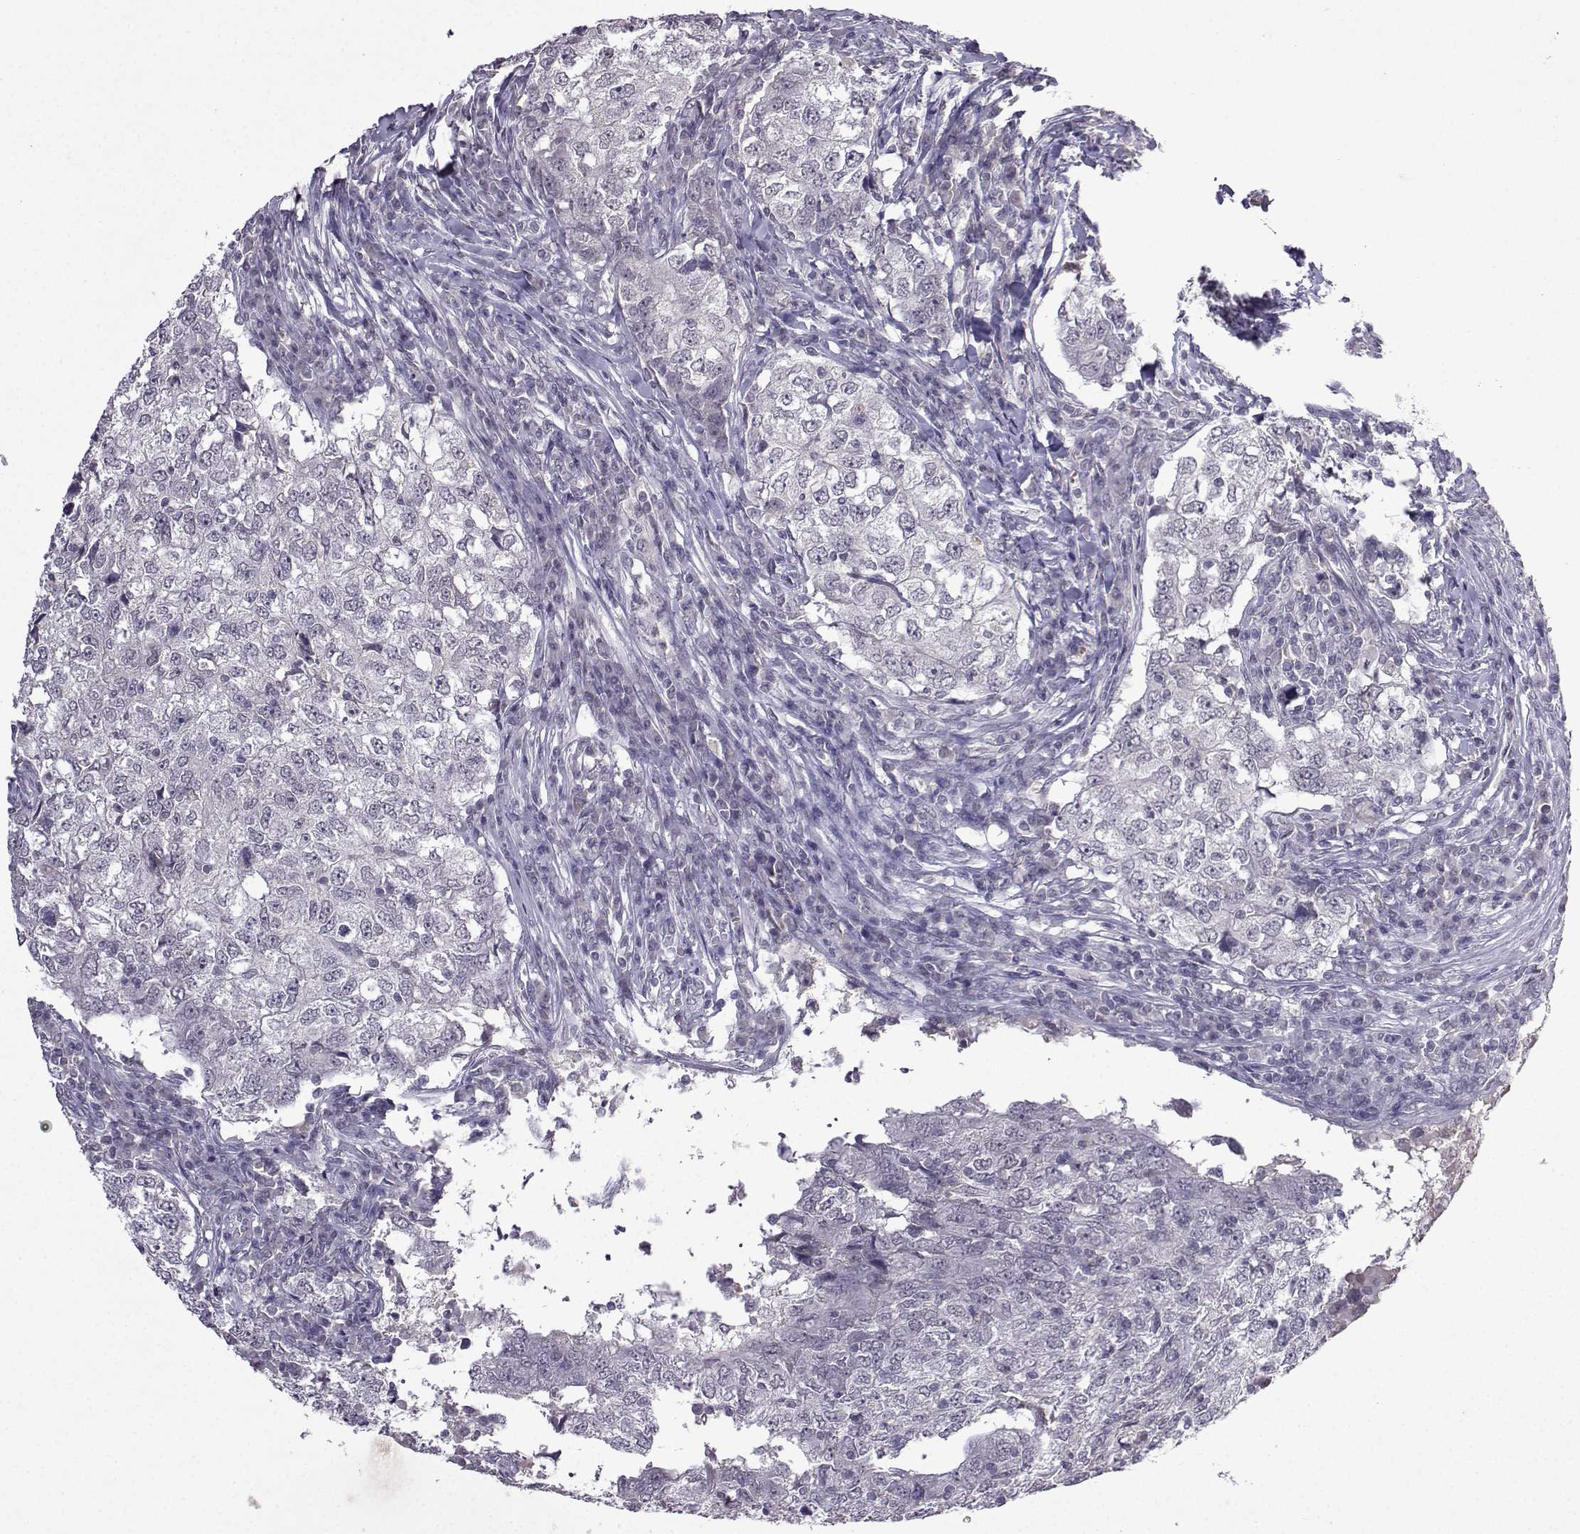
{"staining": {"intensity": "negative", "quantity": "none", "location": "none"}, "tissue": "breast cancer", "cell_type": "Tumor cells", "image_type": "cancer", "snomed": [{"axis": "morphology", "description": "Duct carcinoma"}, {"axis": "topography", "description": "Breast"}], "caption": "Immunohistochemistry (IHC) image of neoplastic tissue: intraductal carcinoma (breast) stained with DAB shows no significant protein expression in tumor cells.", "gene": "CCL28", "patient": {"sex": "female", "age": 30}}